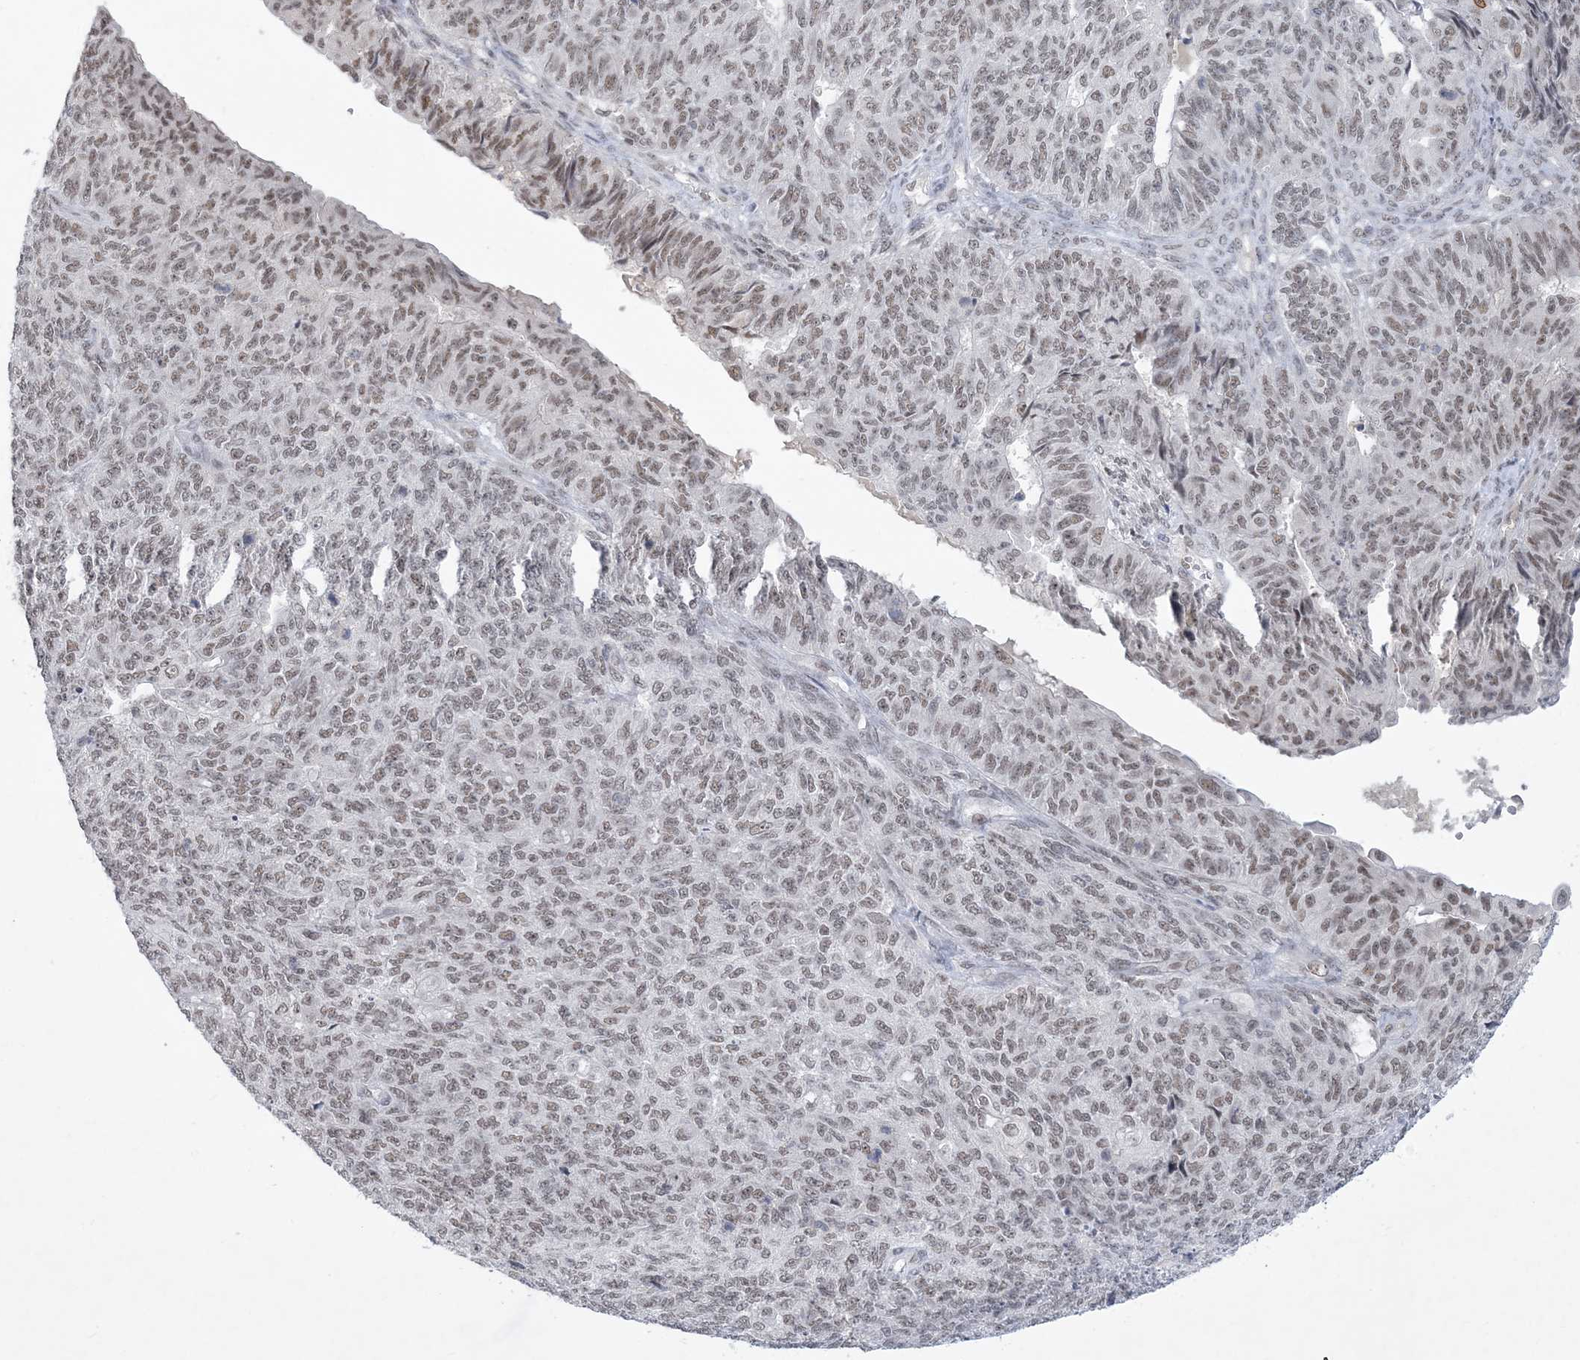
{"staining": {"intensity": "moderate", "quantity": "25%-75%", "location": "nuclear"}, "tissue": "endometrial cancer", "cell_type": "Tumor cells", "image_type": "cancer", "snomed": [{"axis": "morphology", "description": "Adenocarcinoma, NOS"}, {"axis": "topography", "description": "Endometrium"}], "caption": "Human adenocarcinoma (endometrial) stained with a protein marker shows moderate staining in tumor cells.", "gene": "KMT2D", "patient": {"sex": "female", "age": 32}}